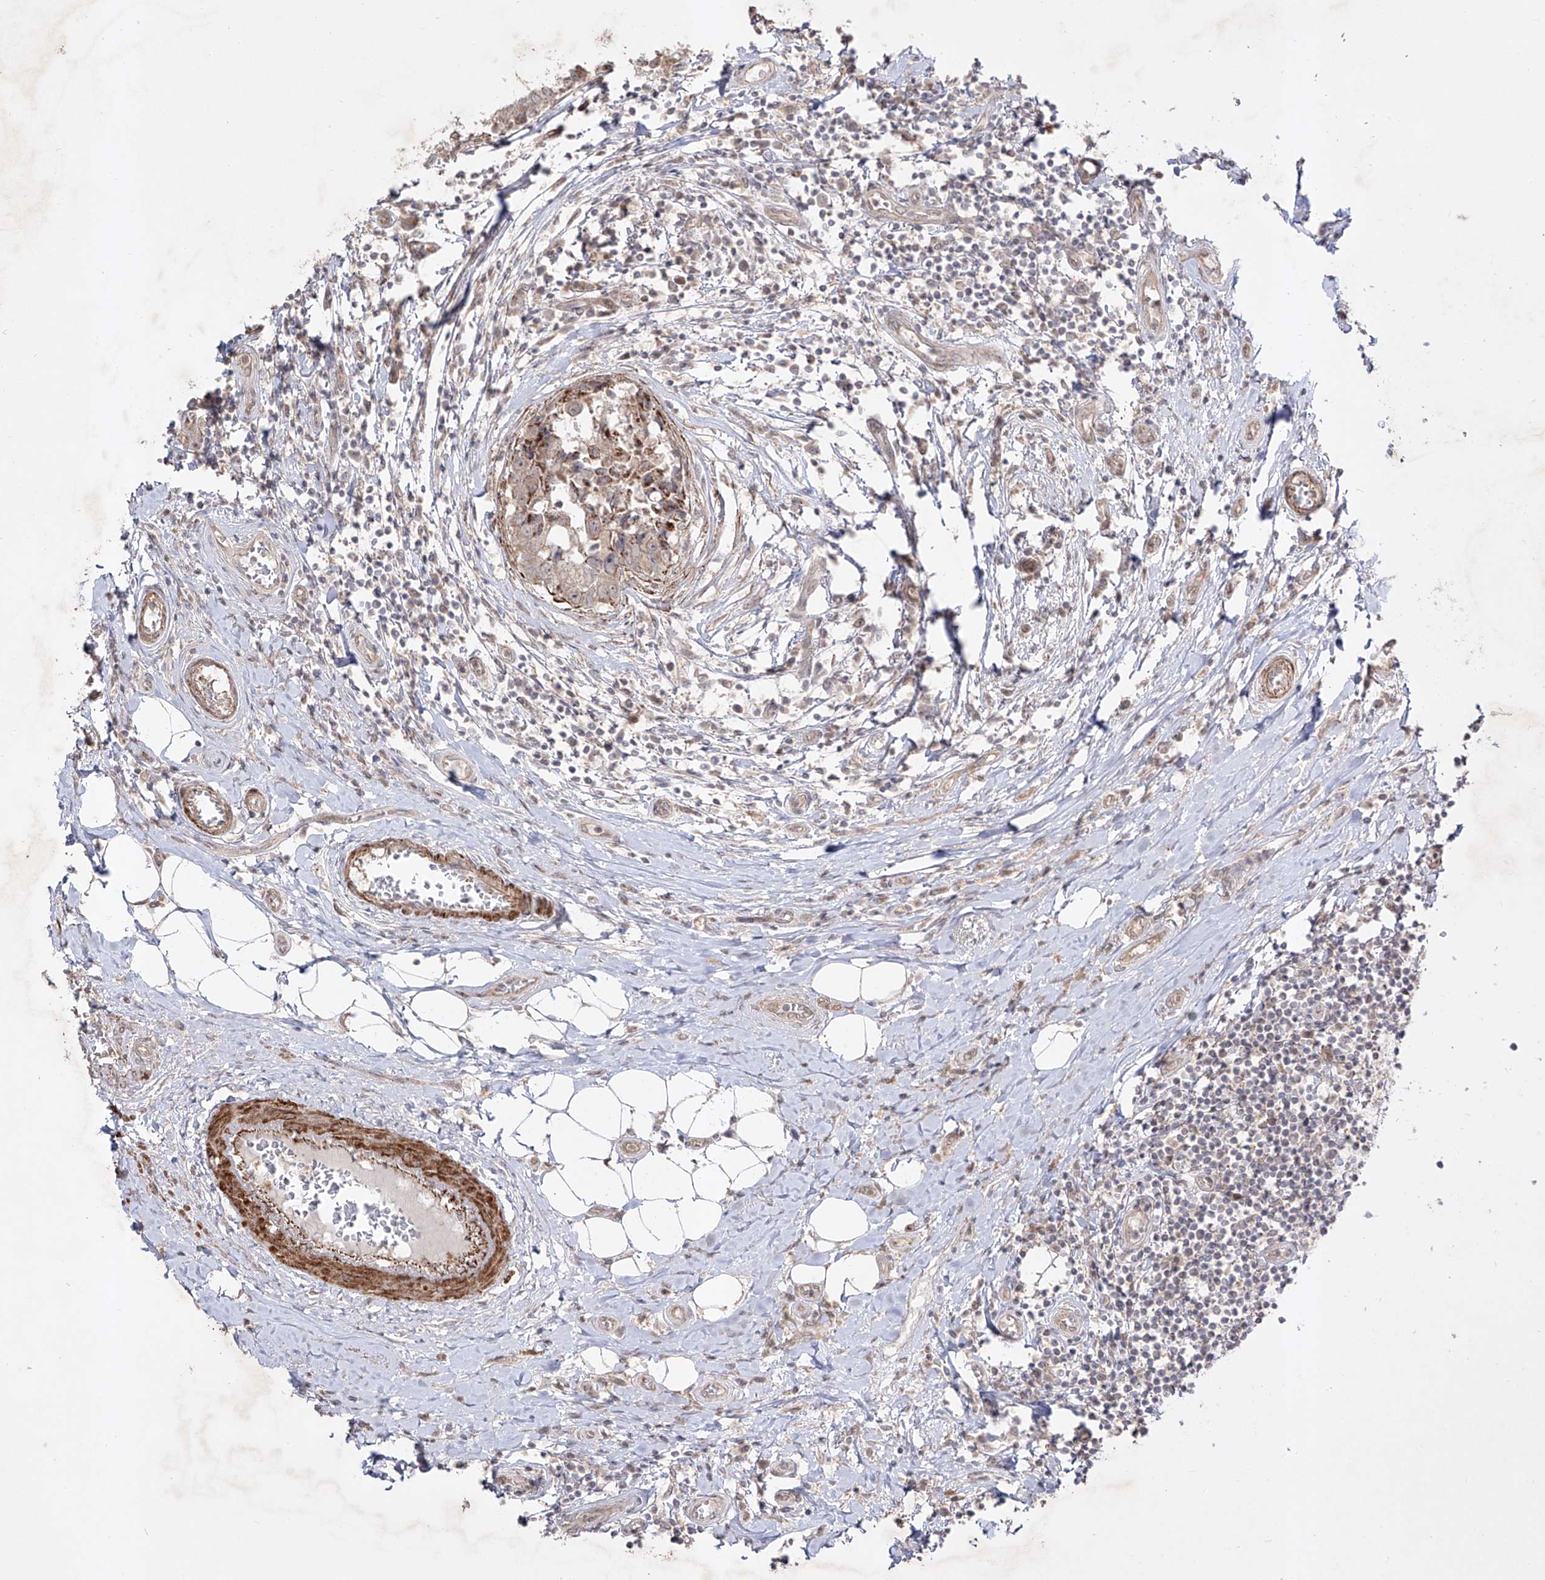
{"staining": {"intensity": "weak", "quantity": "<25%", "location": "cytoplasmic/membranous"}, "tissue": "breast cancer", "cell_type": "Tumor cells", "image_type": "cancer", "snomed": [{"axis": "morphology", "description": "Duct carcinoma"}, {"axis": "topography", "description": "Breast"}], "caption": "IHC of invasive ductal carcinoma (breast) exhibits no positivity in tumor cells.", "gene": "KDM1B", "patient": {"sex": "female", "age": 27}}